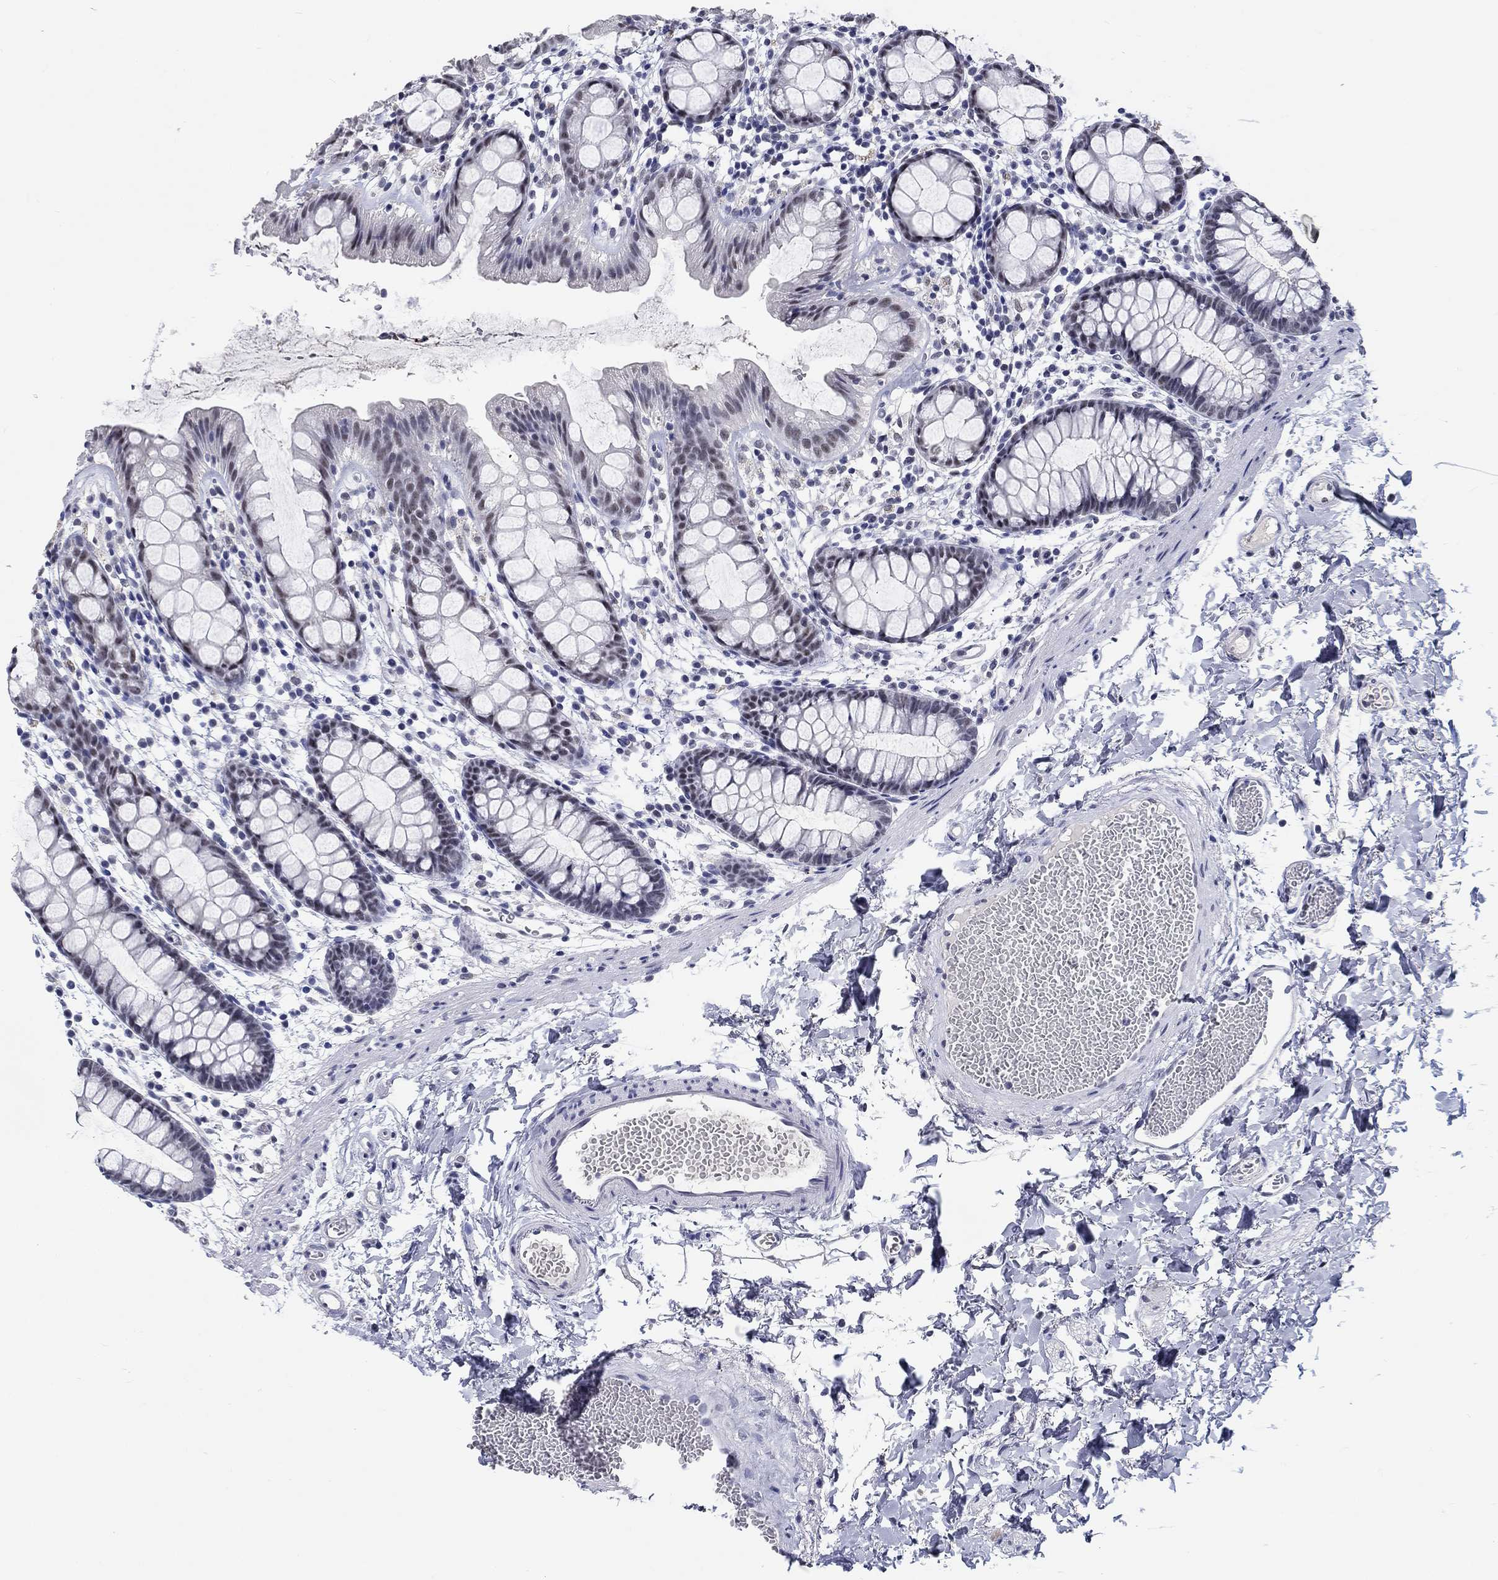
{"staining": {"intensity": "negative", "quantity": "none", "location": "none"}, "tissue": "rectum", "cell_type": "Glandular cells", "image_type": "normal", "snomed": [{"axis": "morphology", "description": "Normal tissue, NOS"}, {"axis": "topography", "description": "Rectum"}], "caption": "Human rectum stained for a protein using immunohistochemistry (IHC) reveals no expression in glandular cells.", "gene": "GRIN1", "patient": {"sex": "male", "age": 57}}